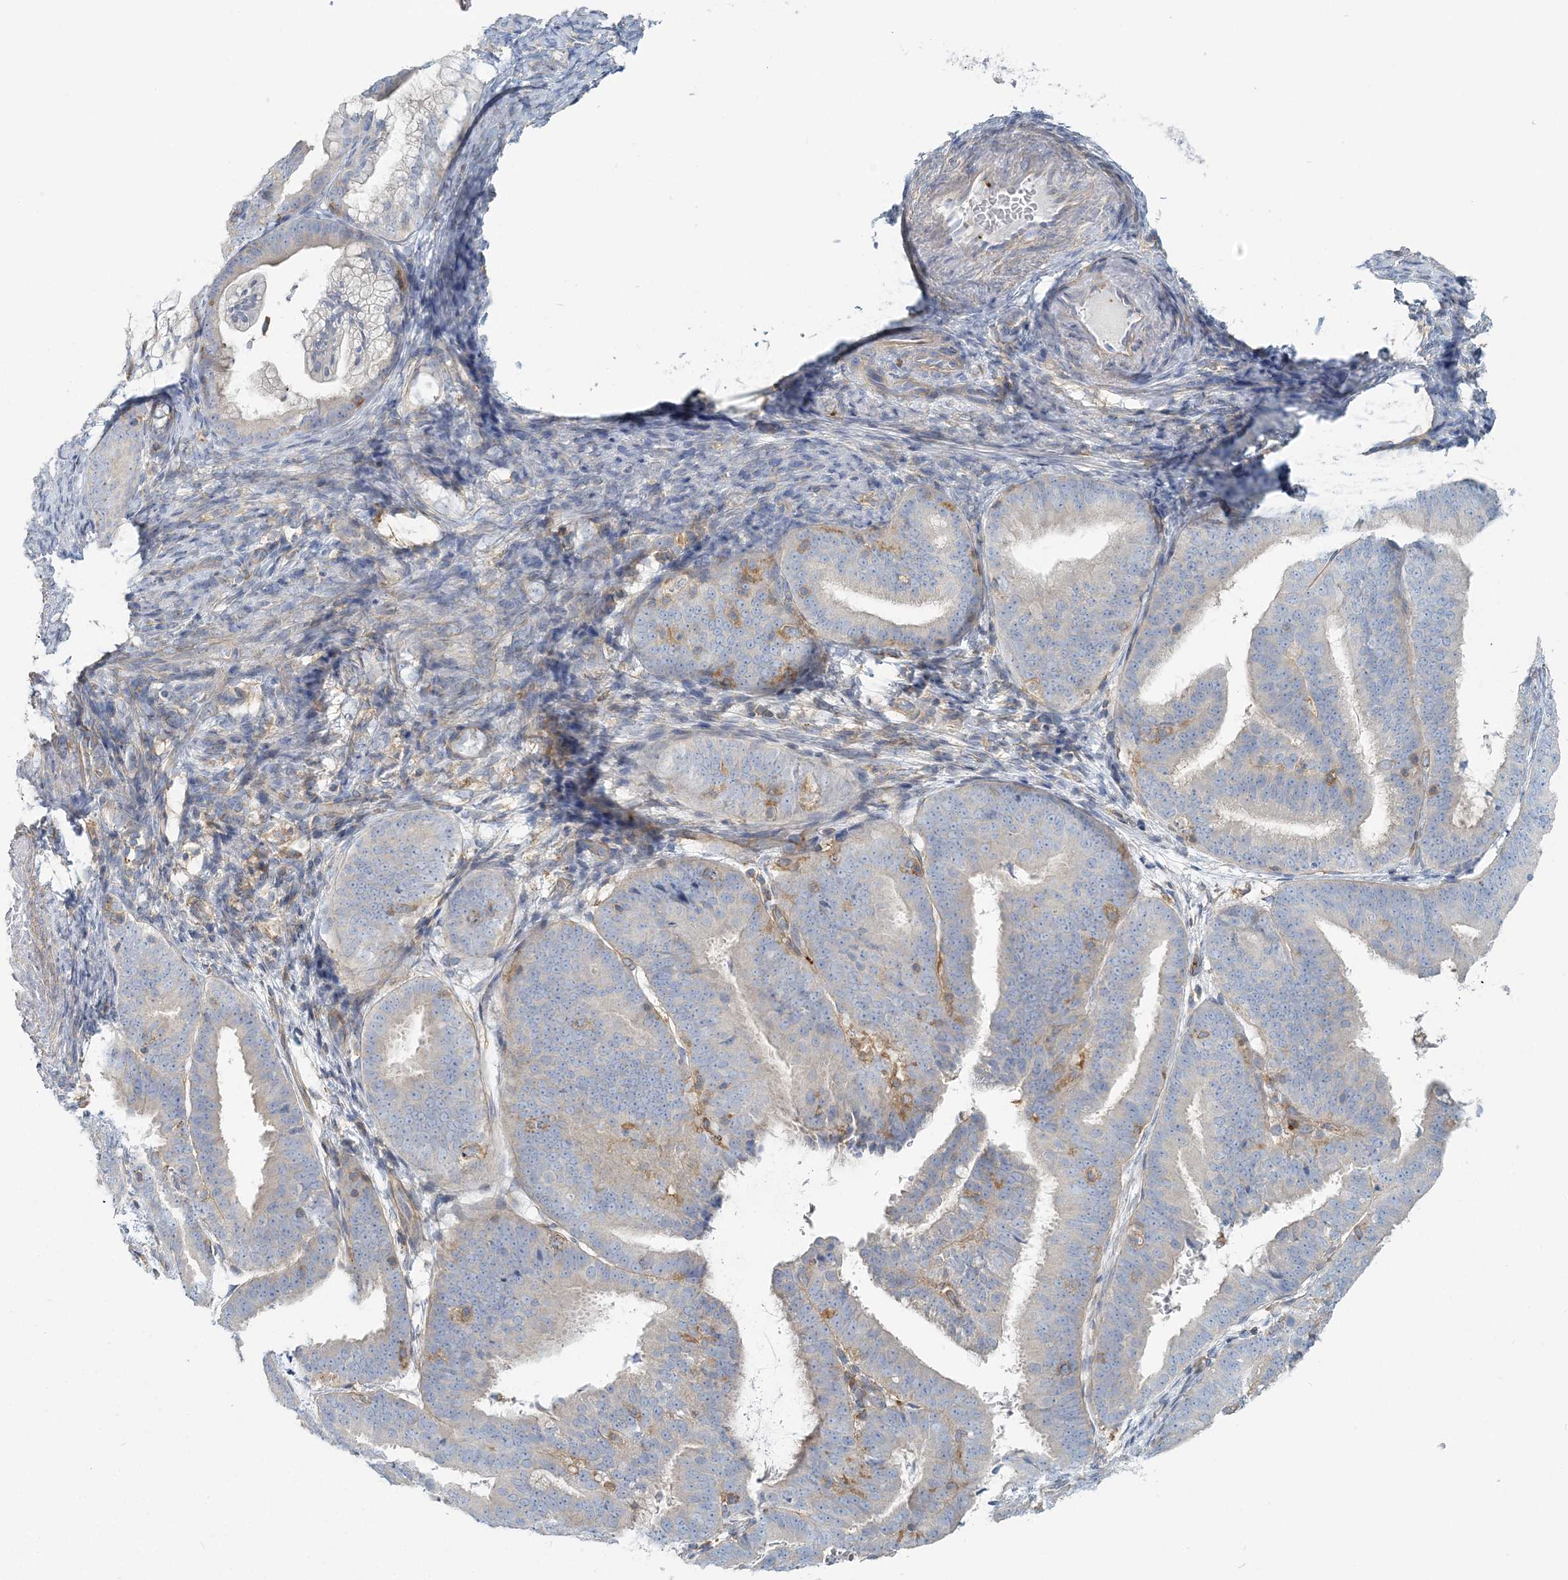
{"staining": {"intensity": "negative", "quantity": "none", "location": "none"}, "tissue": "endometrial cancer", "cell_type": "Tumor cells", "image_type": "cancer", "snomed": [{"axis": "morphology", "description": "Adenocarcinoma, NOS"}, {"axis": "topography", "description": "Endometrium"}], "caption": "High power microscopy photomicrograph of an IHC histopathology image of adenocarcinoma (endometrial), revealing no significant expression in tumor cells.", "gene": "CUEDC2", "patient": {"sex": "female", "age": 63}}